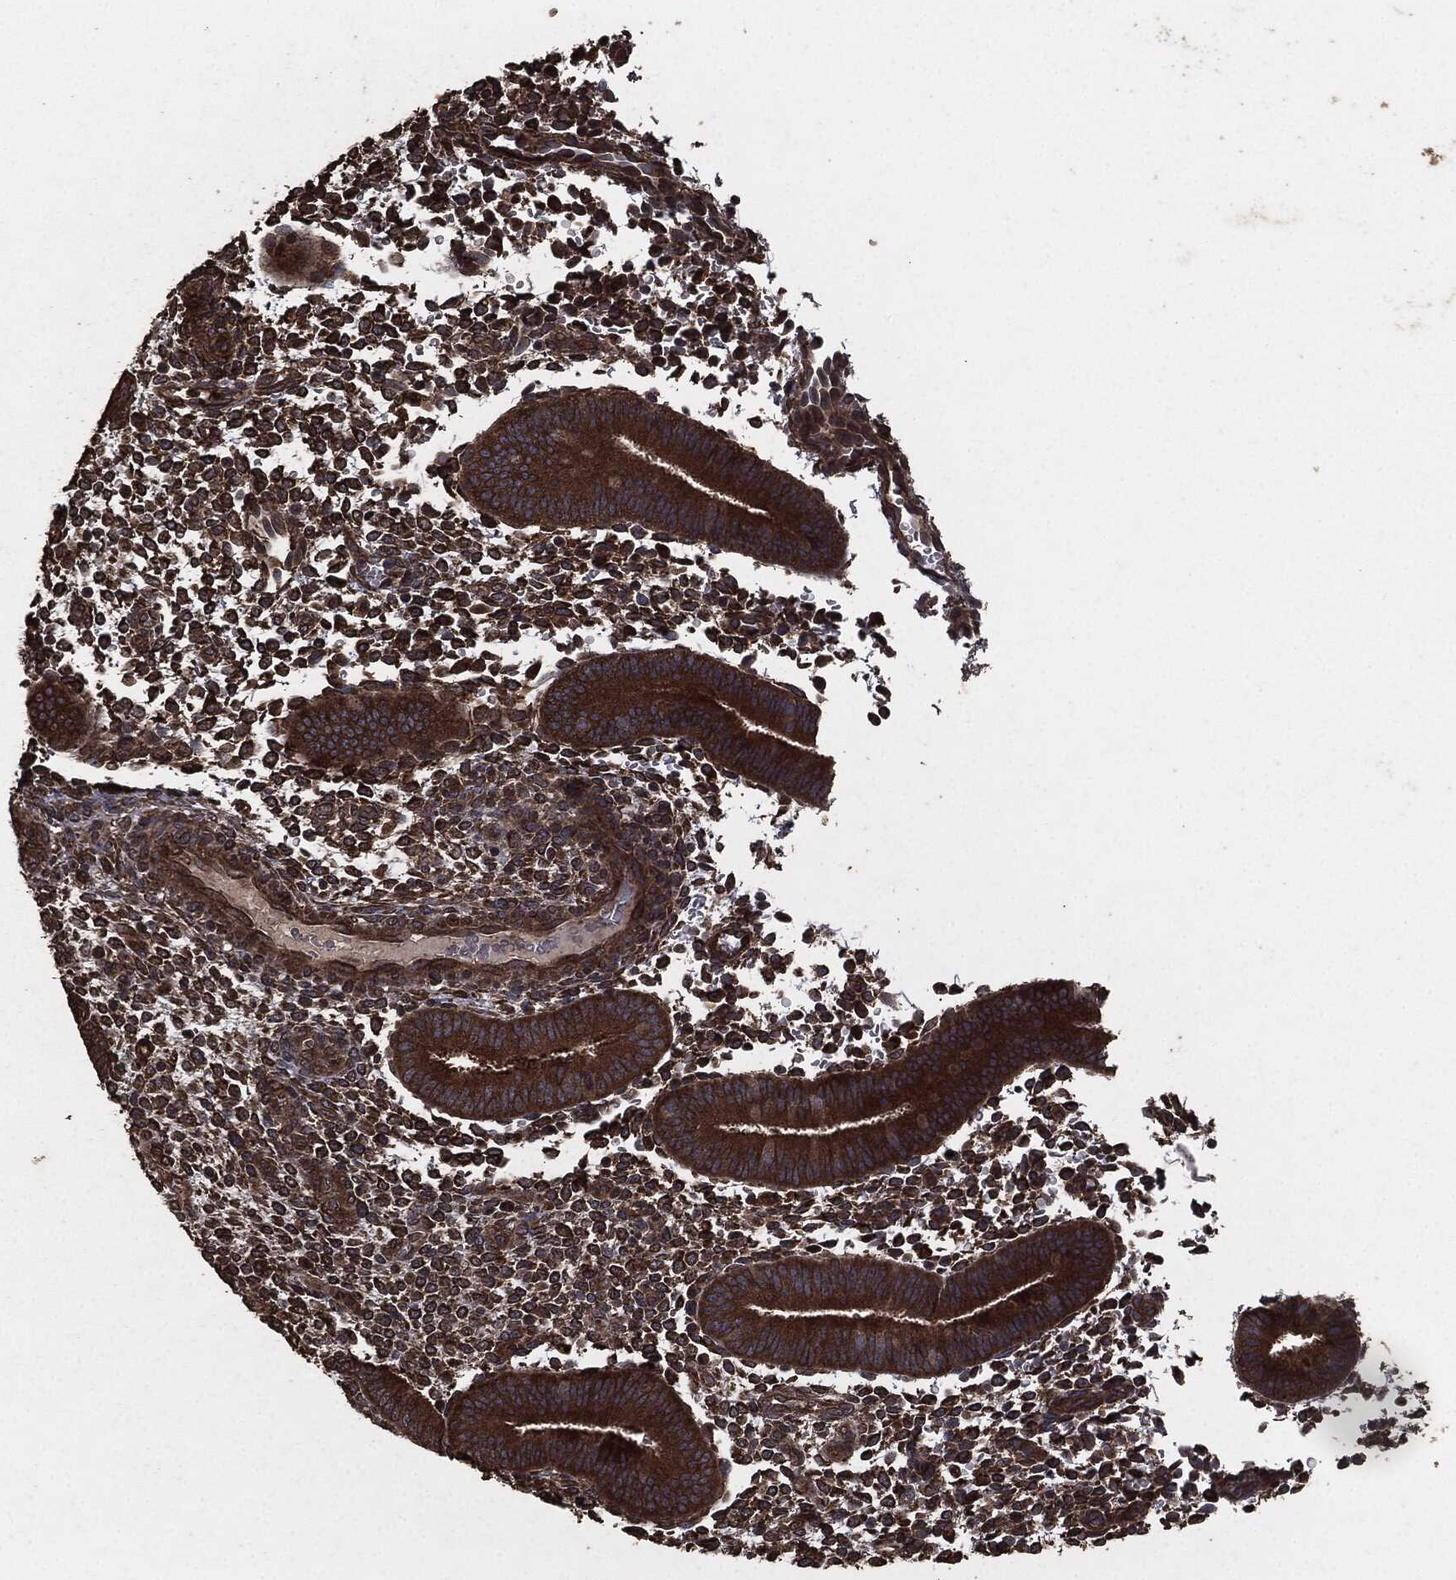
{"staining": {"intensity": "moderate", "quantity": "25%-75%", "location": "cytoplasmic/membranous"}, "tissue": "endometrium", "cell_type": "Cells in endometrial stroma", "image_type": "normal", "snomed": [{"axis": "morphology", "description": "Normal tissue, NOS"}, {"axis": "topography", "description": "Endometrium"}], "caption": "IHC (DAB (3,3'-diaminobenzidine)) staining of normal human endometrium displays moderate cytoplasmic/membranous protein expression in about 25%-75% of cells in endometrial stroma. The staining was performed using DAB (3,3'-diaminobenzidine), with brown indicating positive protein expression. Nuclei are stained blue with hematoxylin.", "gene": "AKT1S1", "patient": {"sex": "female", "age": 39}}